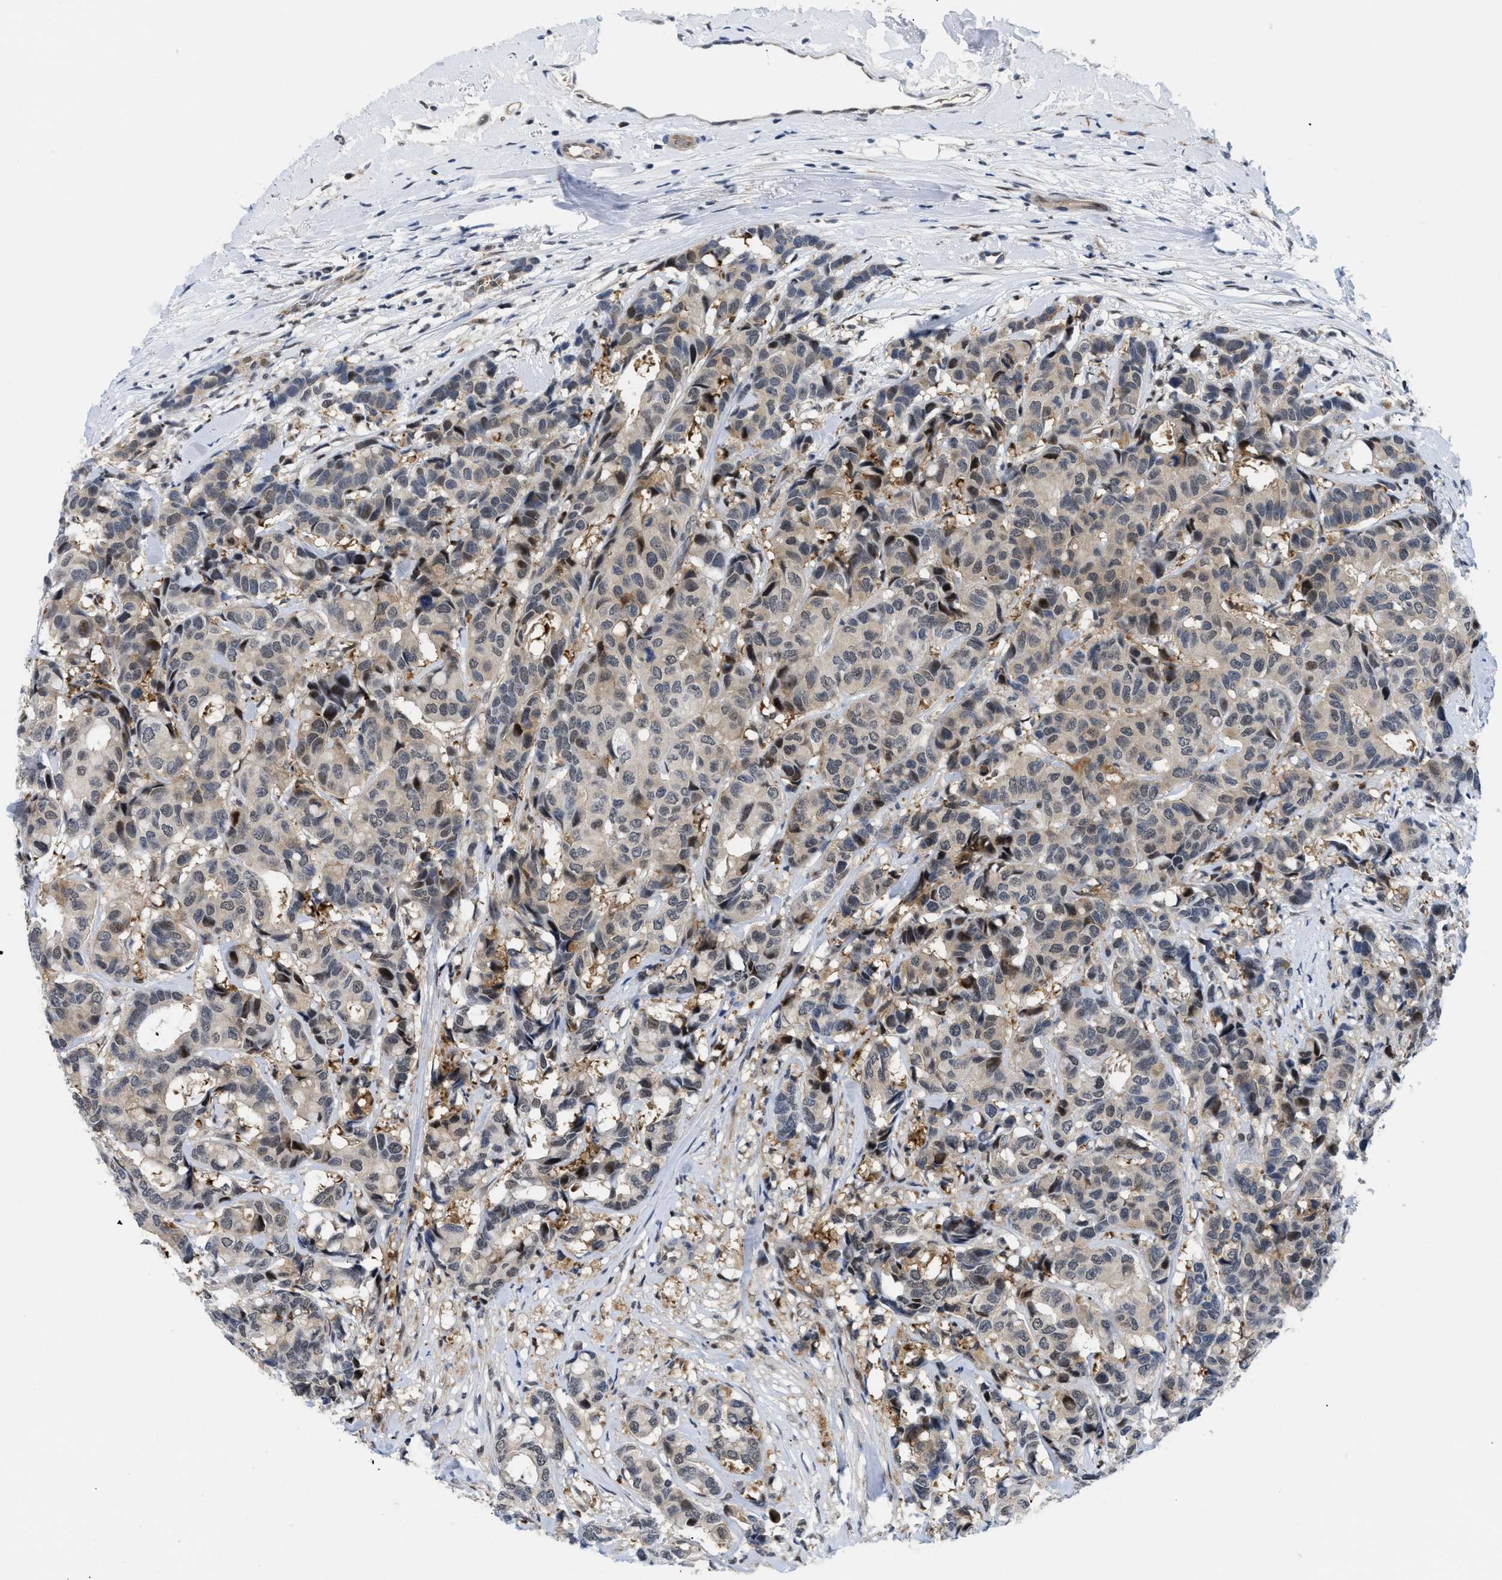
{"staining": {"intensity": "moderate", "quantity": "<25%", "location": "cytoplasmic/membranous,nuclear"}, "tissue": "breast cancer", "cell_type": "Tumor cells", "image_type": "cancer", "snomed": [{"axis": "morphology", "description": "Duct carcinoma"}, {"axis": "topography", "description": "Breast"}], "caption": "A brown stain labels moderate cytoplasmic/membranous and nuclear positivity of a protein in human breast cancer (invasive ductal carcinoma) tumor cells. Nuclei are stained in blue.", "gene": "SLC29A2", "patient": {"sex": "female", "age": 87}}